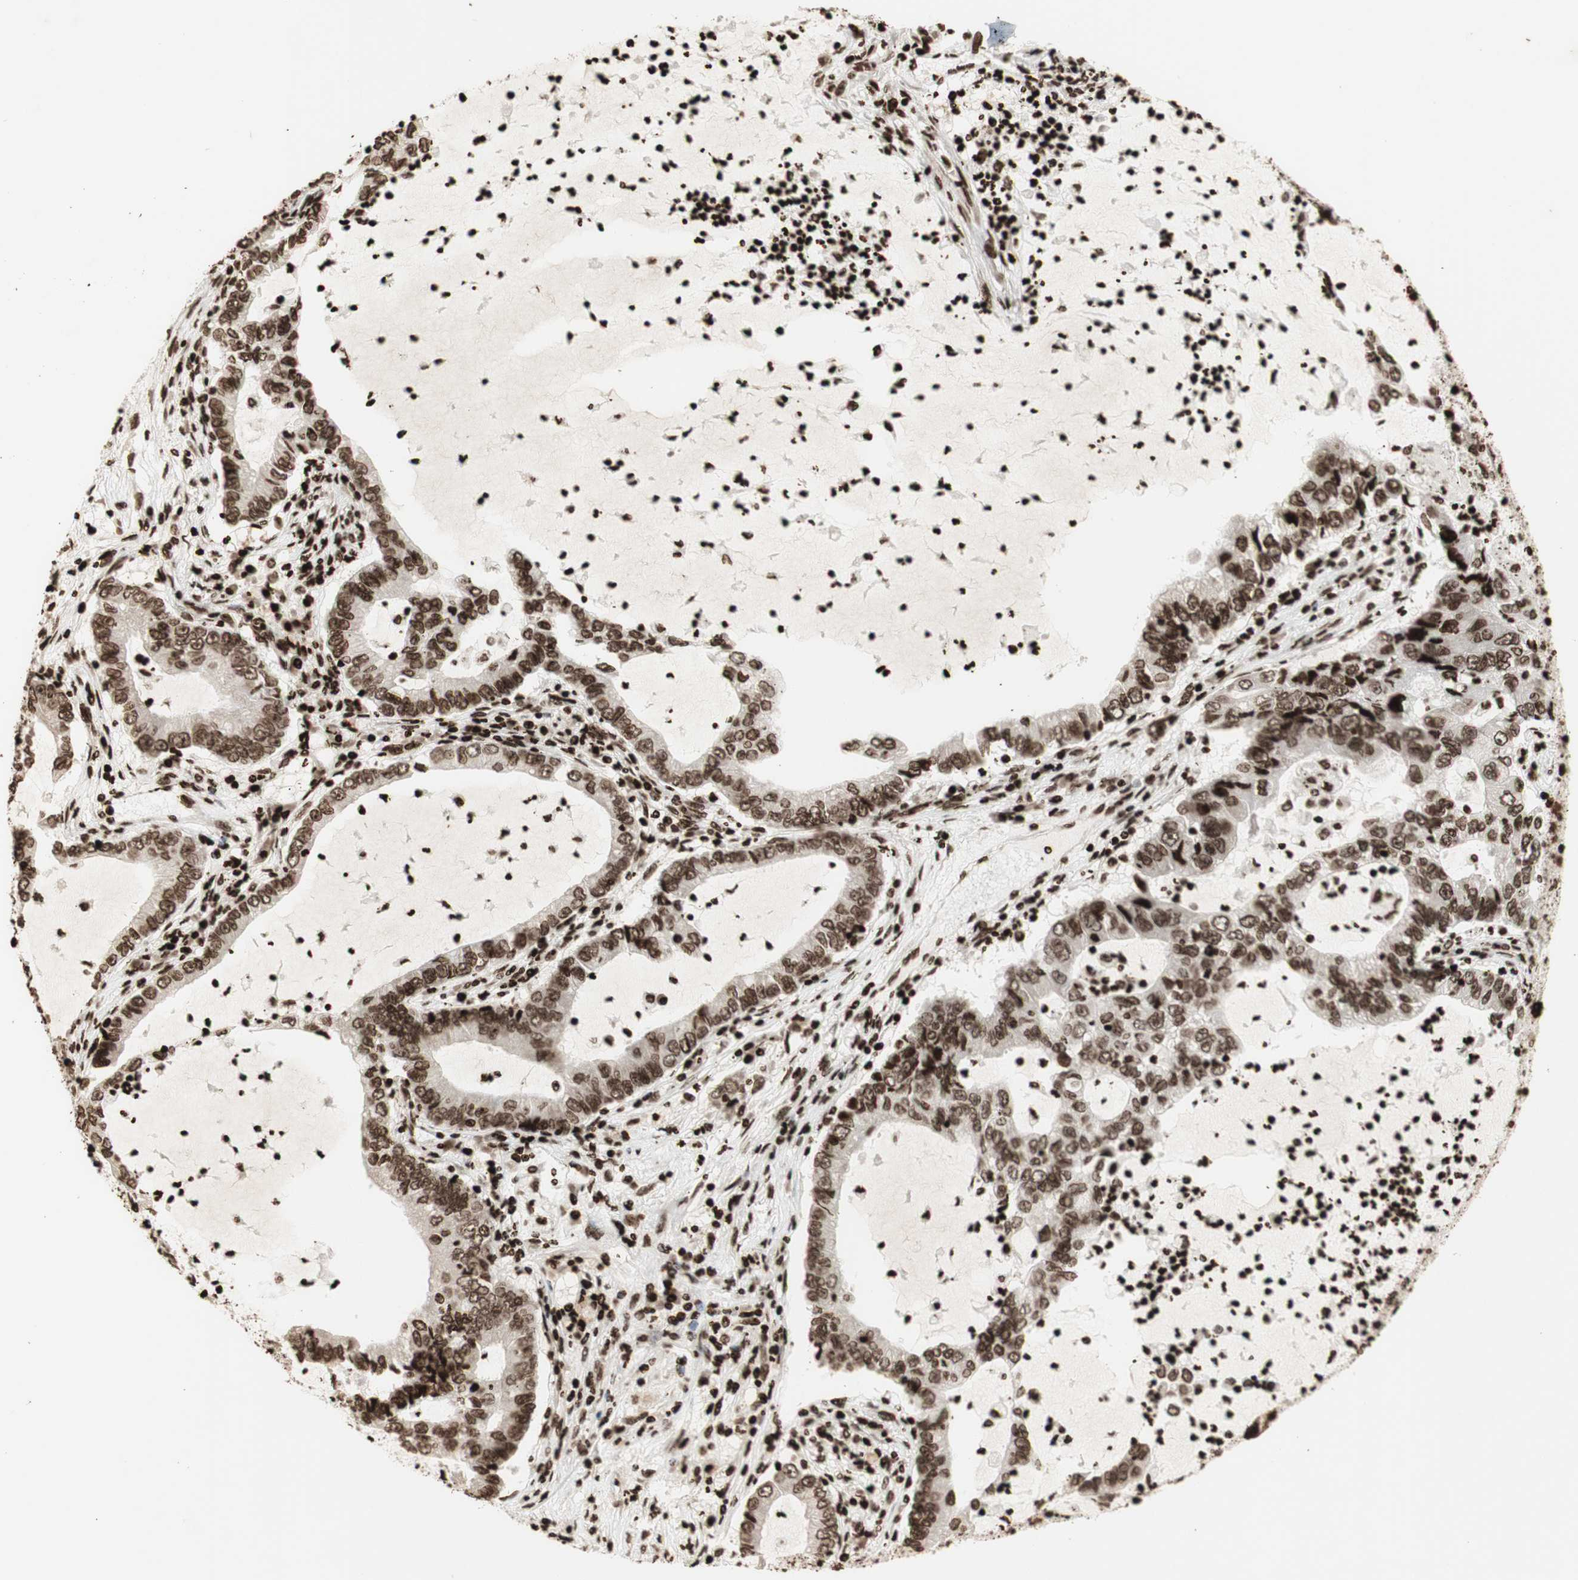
{"staining": {"intensity": "strong", "quantity": ">75%", "location": "nuclear"}, "tissue": "lung cancer", "cell_type": "Tumor cells", "image_type": "cancer", "snomed": [{"axis": "morphology", "description": "Adenocarcinoma, NOS"}, {"axis": "topography", "description": "Lung"}], "caption": "The photomicrograph reveals immunohistochemical staining of lung cancer (adenocarcinoma). There is strong nuclear positivity is seen in about >75% of tumor cells. Nuclei are stained in blue.", "gene": "NCAPD2", "patient": {"sex": "female", "age": 51}}